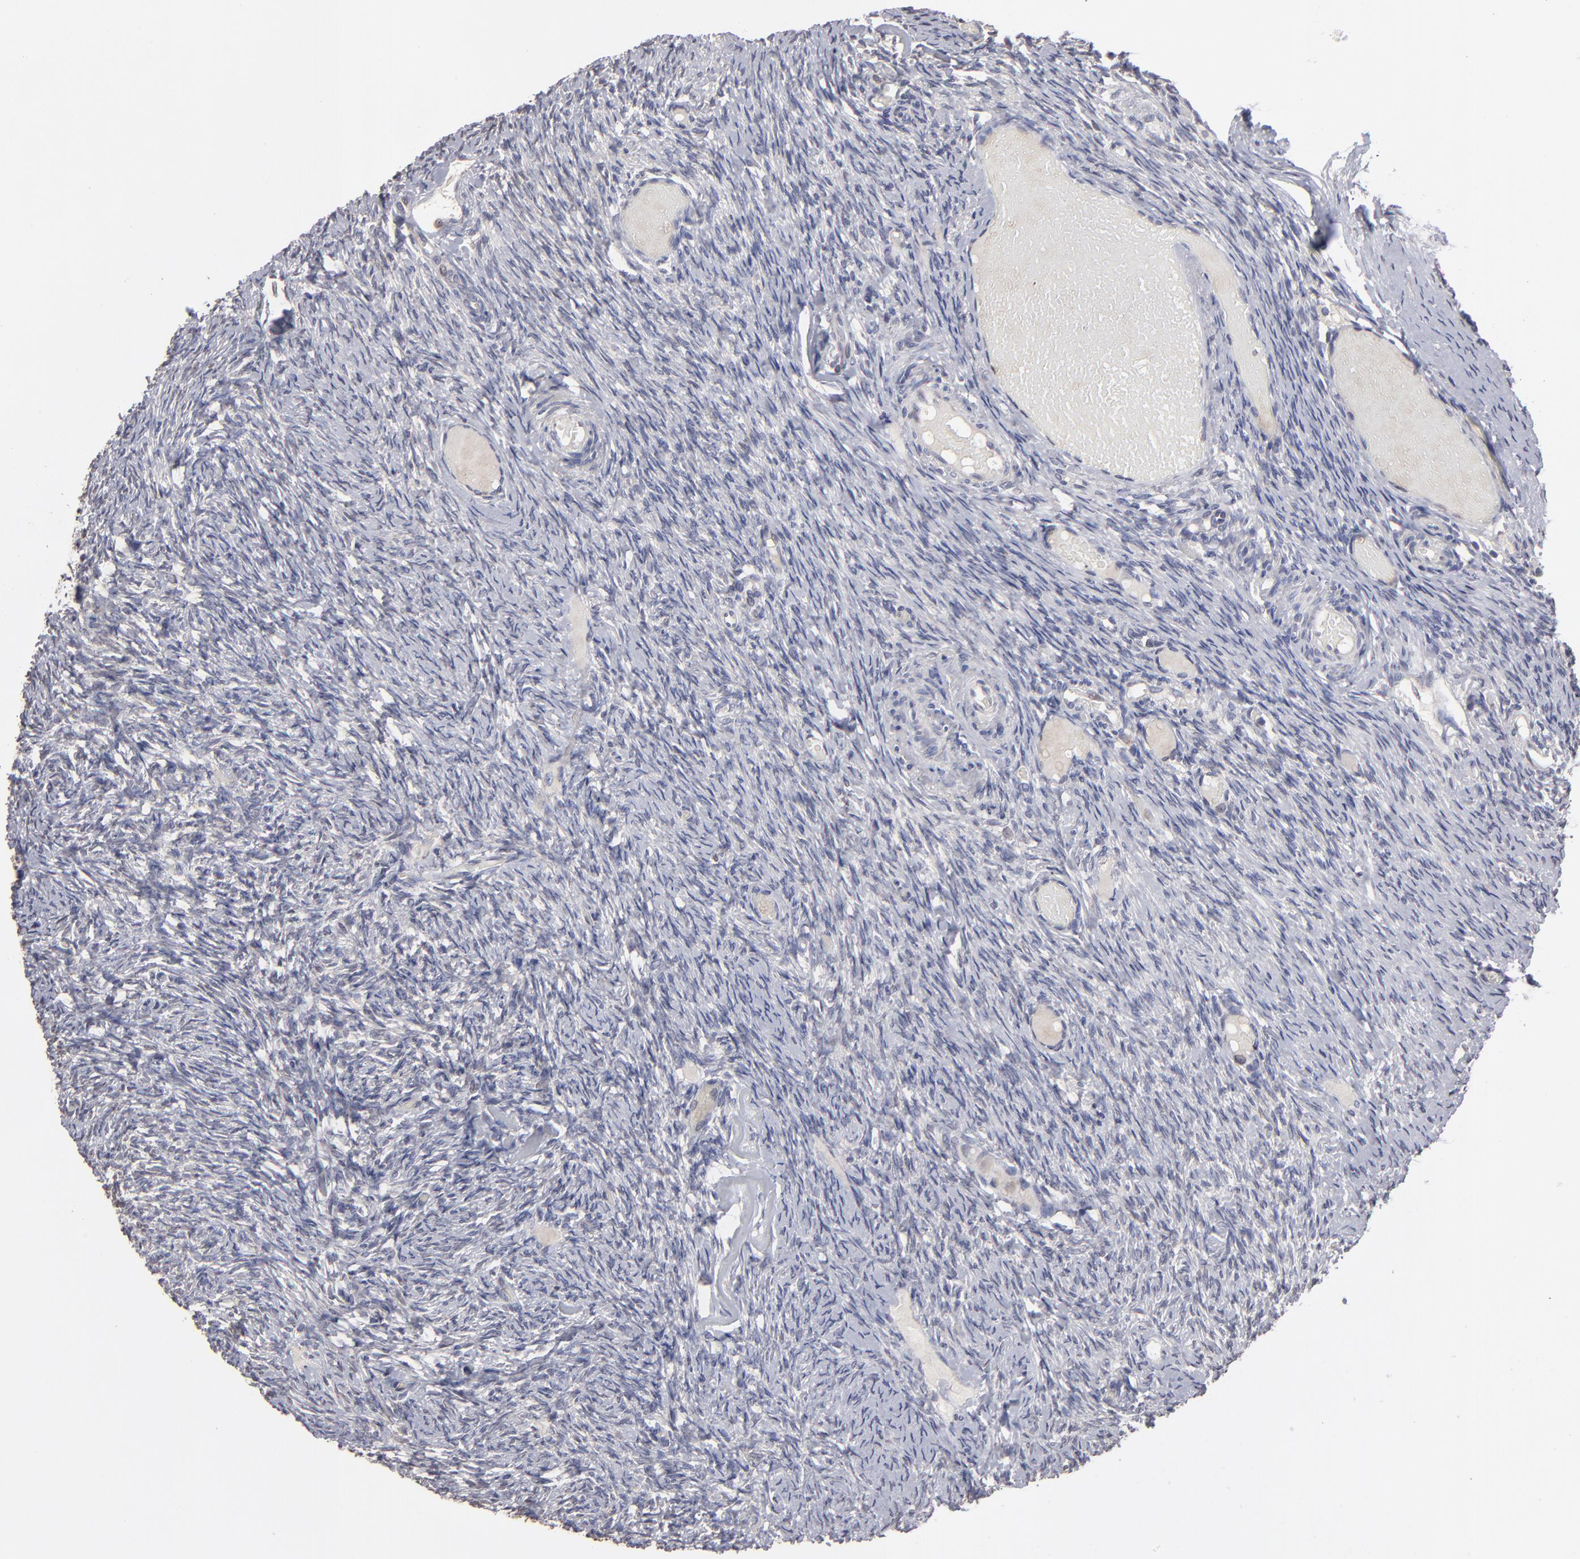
{"staining": {"intensity": "negative", "quantity": "none", "location": "none"}, "tissue": "ovary", "cell_type": "Ovarian stroma cells", "image_type": "normal", "snomed": [{"axis": "morphology", "description": "Normal tissue, NOS"}, {"axis": "topography", "description": "Ovary"}], "caption": "Immunohistochemistry (IHC) of normal human ovary displays no expression in ovarian stroma cells.", "gene": "CEP97", "patient": {"sex": "female", "age": 60}}